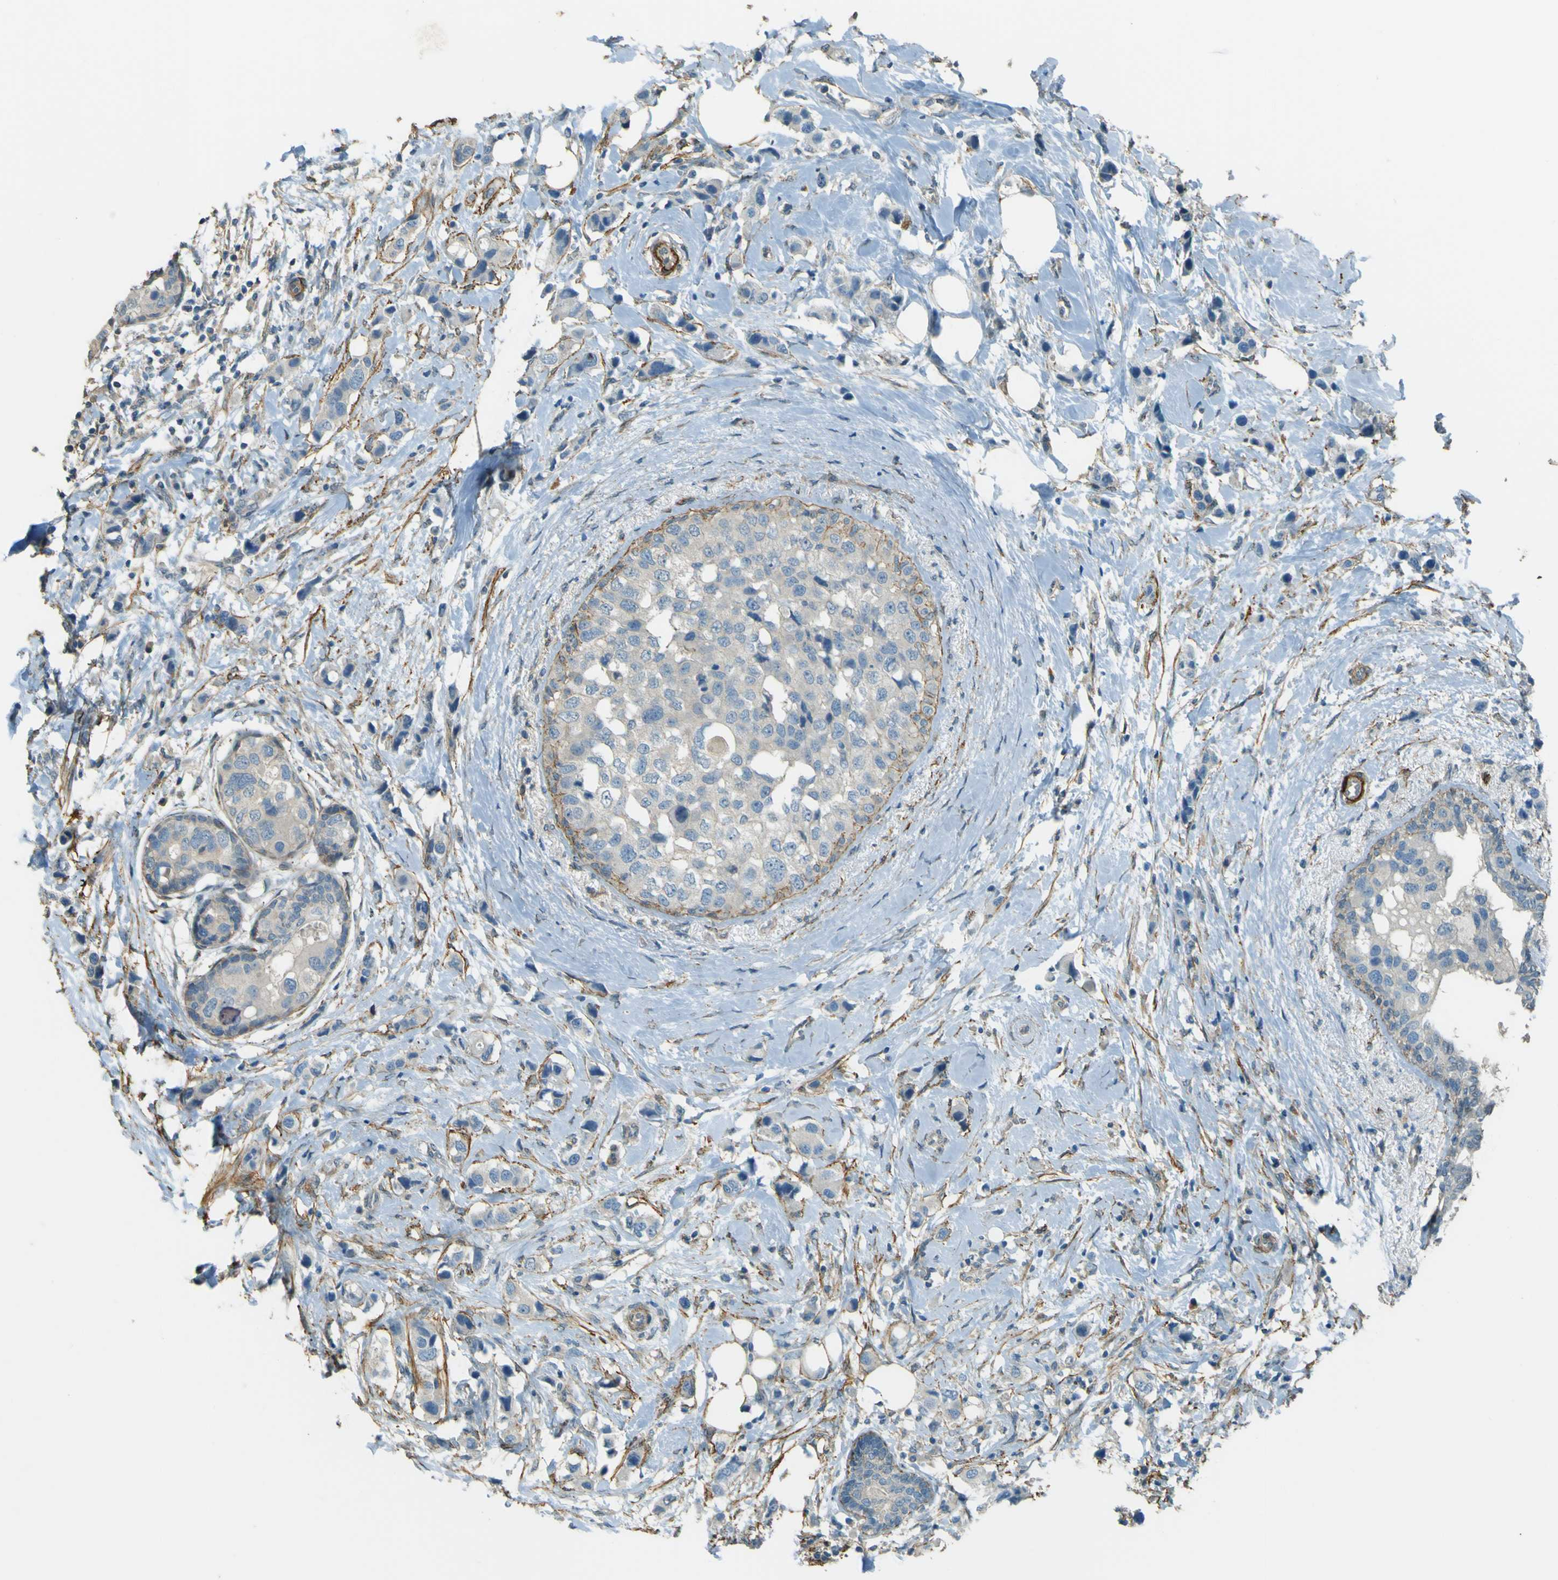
{"staining": {"intensity": "weak", "quantity": "<25%", "location": "cytoplasmic/membranous"}, "tissue": "breast cancer", "cell_type": "Tumor cells", "image_type": "cancer", "snomed": [{"axis": "morphology", "description": "Normal tissue, NOS"}, {"axis": "morphology", "description": "Duct carcinoma"}, {"axis": "topography", "description": "Breast"}], "caption": "Immunohistochemical staining of breast cancer reveals no significant positivity in tumor cells. (Stains: DAB IHC with hematoxylin counter stain, Microscopy: brightfield microscopy at high magnification).", "gene": "NEXN", "patient": {"sex": "female", "age": 50}}